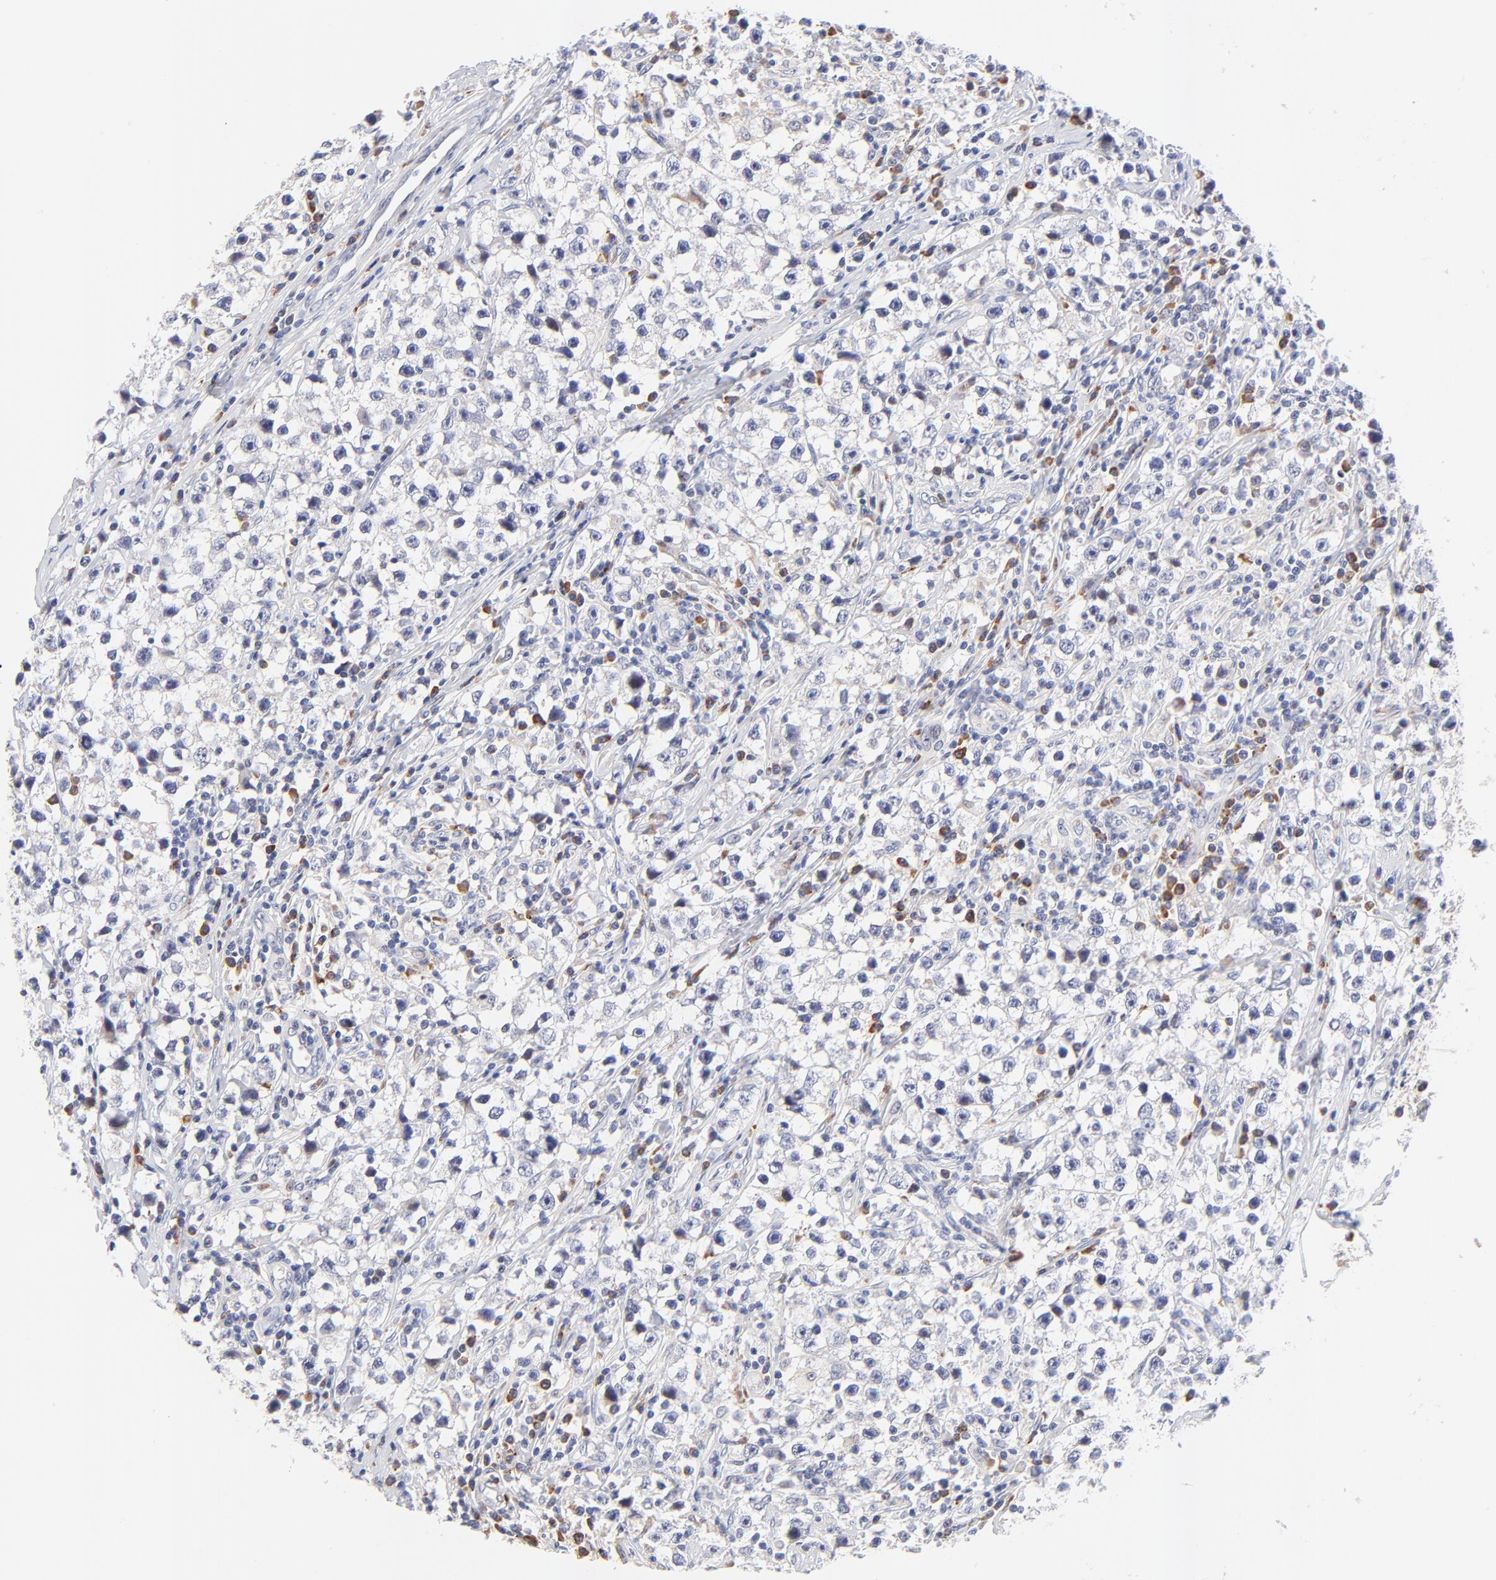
{"staining": {"intensity": "negative", "quantity": "none", "location": "none"}, "tissue": "testis cancer", "cell_type": "Tumor cells", "image_type": "cancer", "snomed": [{"axis": "morphology", "description": "Seminoma, NOS"}, {"axis": "topography", "description": "Testis"}], "caption": "Tumor cells show no significant protein staining in seminoma (testis). Nuclei are stained in blue.", "gene": "AFF2", "patient": {"sex": "male", "age": 35}}